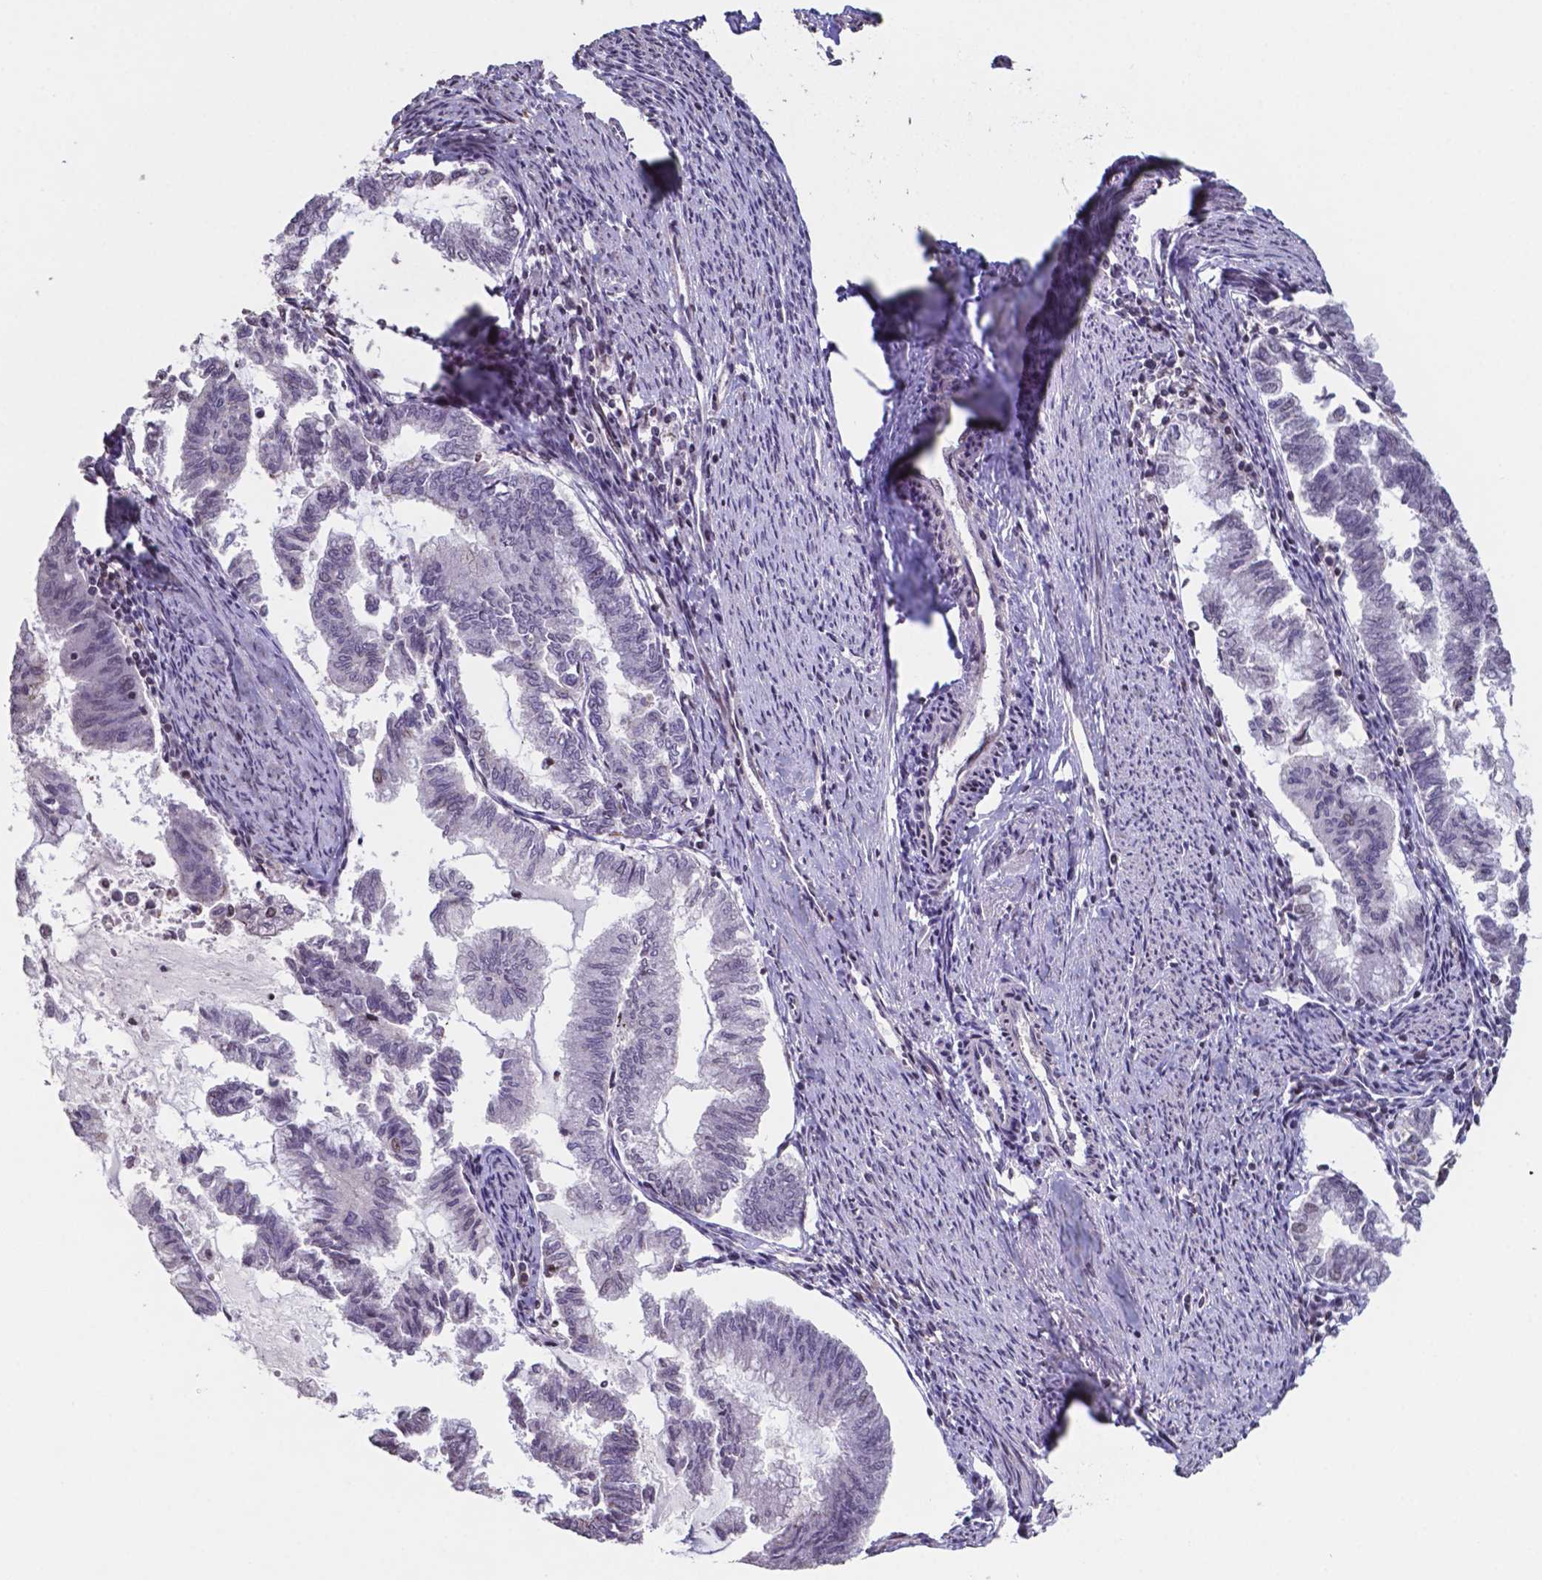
{"staining": {"intensity": "negative", "quantity": "none", "location": "none"}, "tissue": "endometrial cancer", "cell_type": "Tumor cells", "image_type": "cancer", "snomed": [{"axis": "morphology", "description": "Adenocarcinoma, NOS"}, {"axis": "topography", "description": "Endometrium"}], "caption": "Immunohistochemical staining of human endometrial cancer exhibits no significant staining in tumor cells.", "gene": "MLC1", "patient": {"sex": "female", "age": 79}}